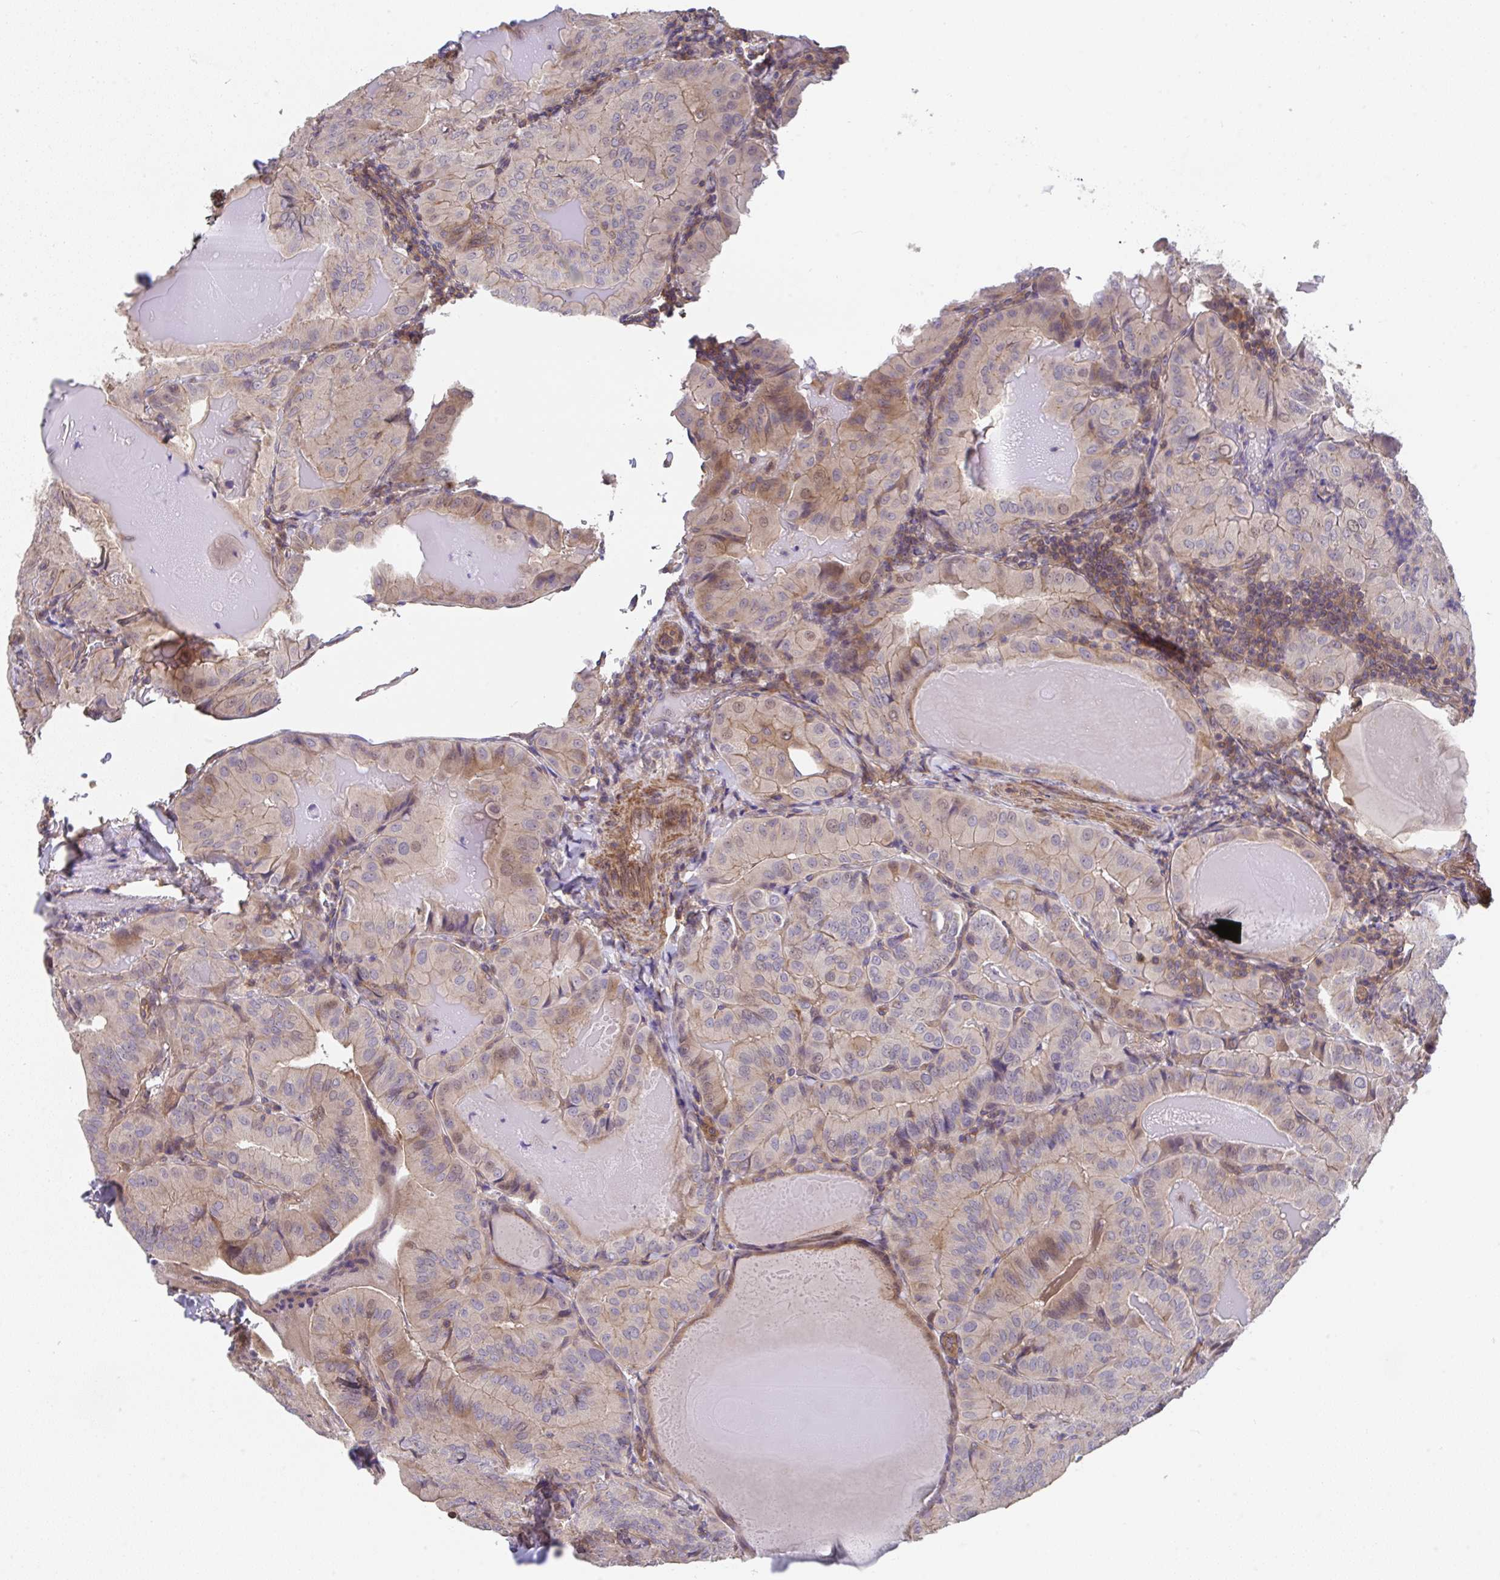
{"staining": {"intensity": "weak", "quantity": ">75%", "location": "cytoplasmic/membranous,nuclear"}, "tissue": "thyroid cancer", "cell_type": "Tumor cells", "image_type": "cancer", "snomed": [{"axis": "morphology", "description": "Papillary adenocarcinoma, NOS"}, {"axis": "topography", "description": "Thyroid gland"}], "caption": "A brown stain highlights weak cytoplasmic/membranous and nuclear staining of a protein in thyroid papillary adenocarcinoma tumor cells. The protein of interest is shown in brown color, while the nuclei are stained blue.", "gene": "ZNF696", "patient": {"sex": "female", "age": 68}}